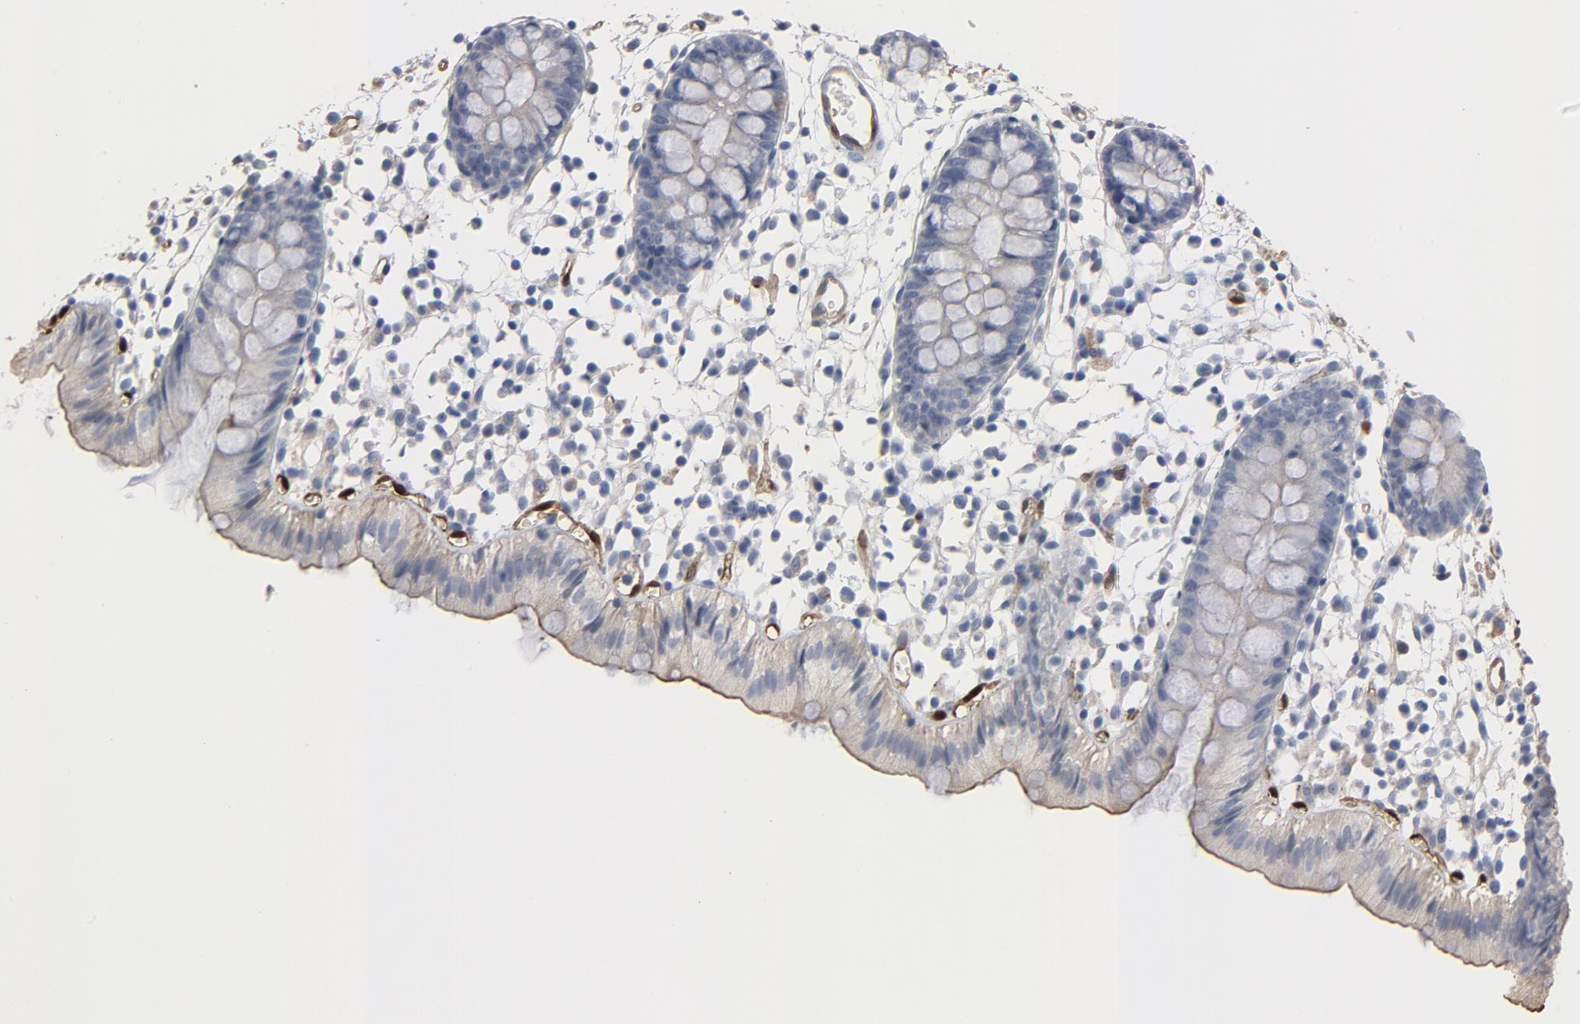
{"staining": {"intensity": "weak", "quantity": ">75%", "location": "cytoplasmic/membranous"}, "tissue": "colon", "cell_type": "Endothelial cells", "image_type": "normal", "snomed": [{"axis": "morphology", "description": "Normal tissue, NOS"}, {"axis": "topography", "description": "Colon"}], "caption": "Immunohistochemistry (IHC) of normal colon displays low levels of weak cytoplasmic/membranous staining in approximately >75% of endothelial cells.", "gene": "KDR", "patient": {"sex": "male", "age": 14}}